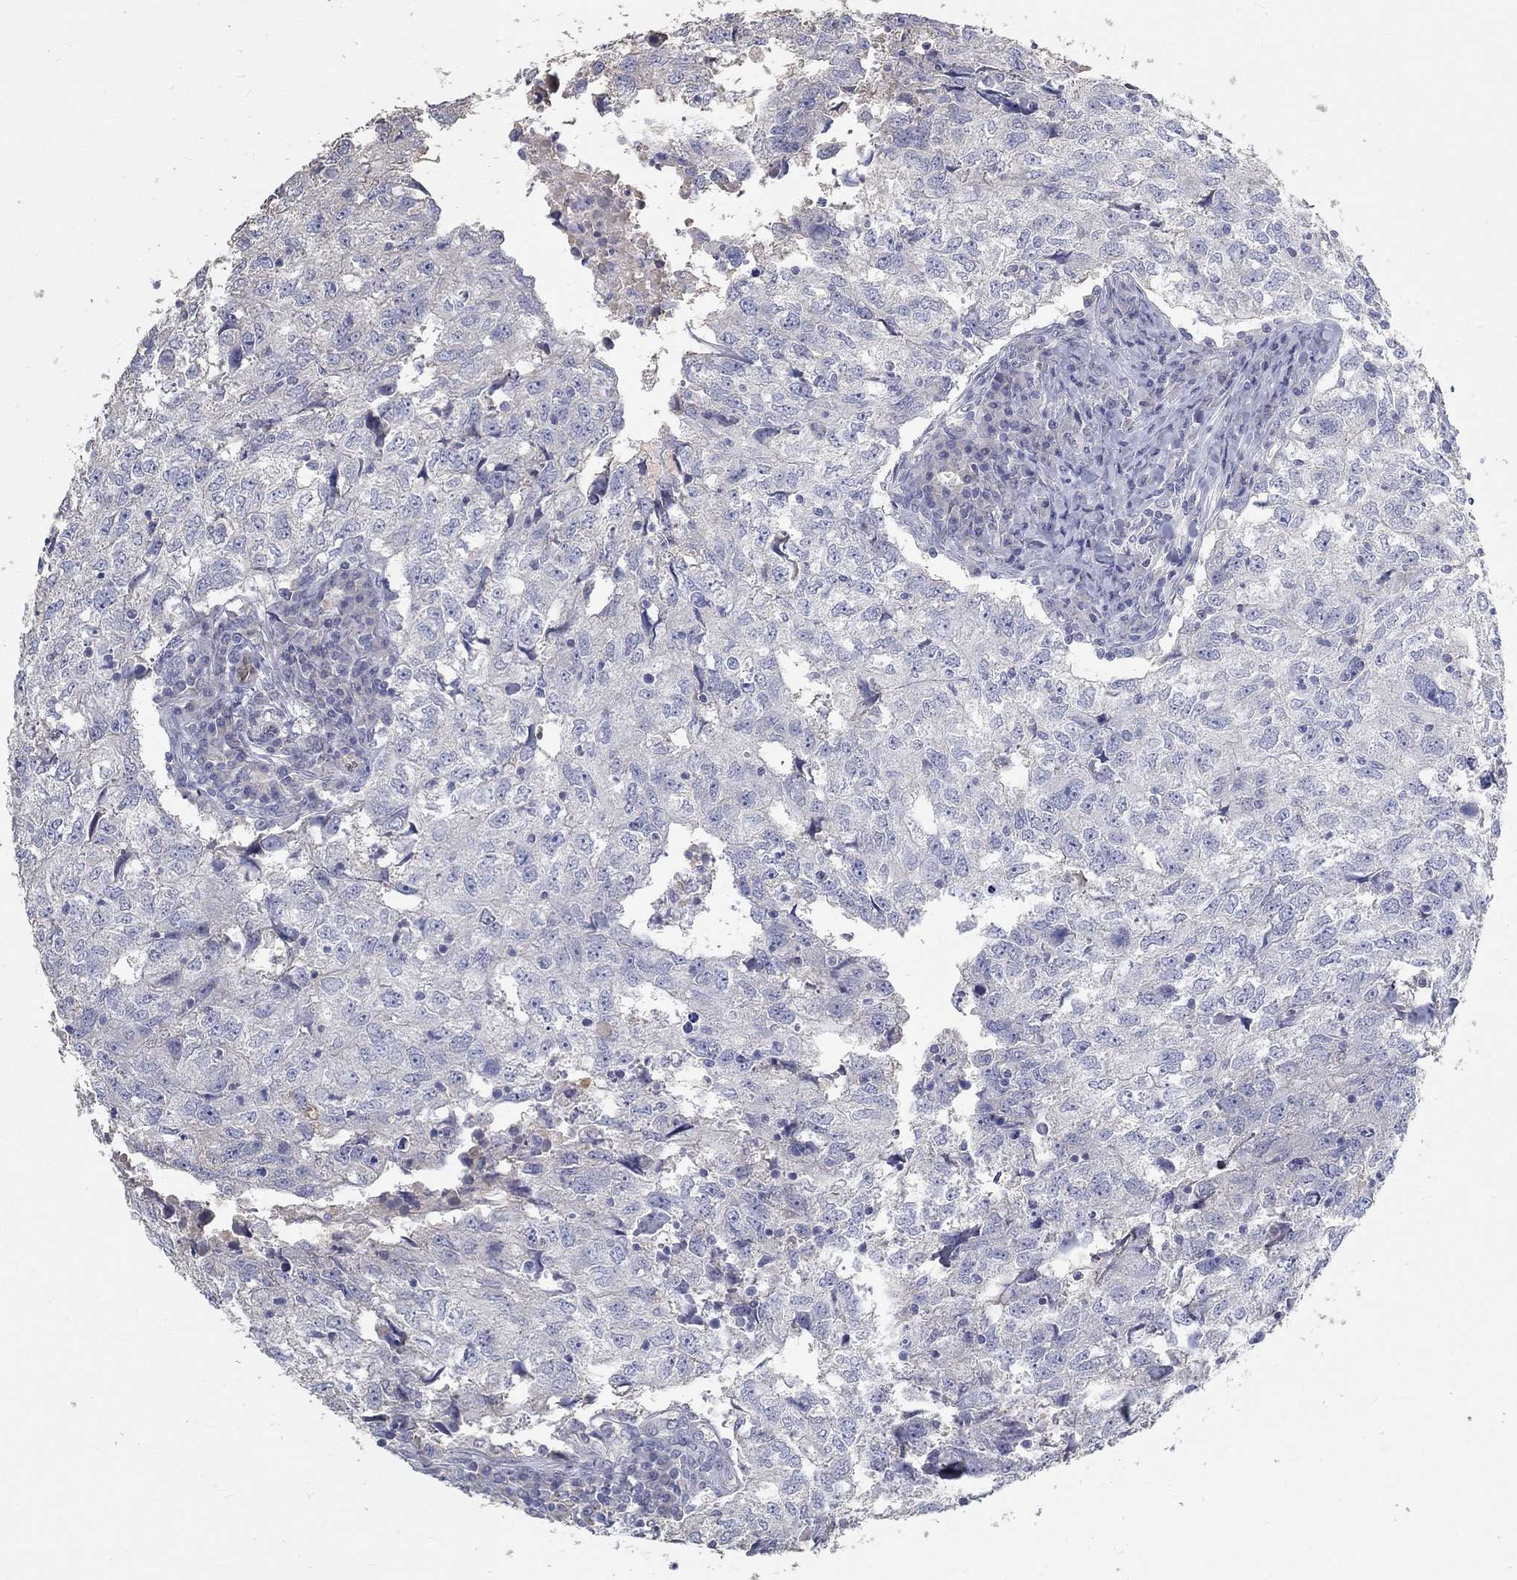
{"staining": {"intensity": "weak", "quantity": "<25%", "location": "cytoplasmic/membranous"}, "tissue": "breast cancer", "cell_type": "Tumor cells", "image_type": "cancer", "snomed": [{"axis": "morphology", "description": "Duct carcinoma"}, {"axis": "topography", "description": "Breast"}], "caption": "The IHC image has no significant positivity in tumor cells of breast infiltrating ductal carcinoma tissue.", "gene": "FGF2", "patient": {"sex": "female", "age": 30}}